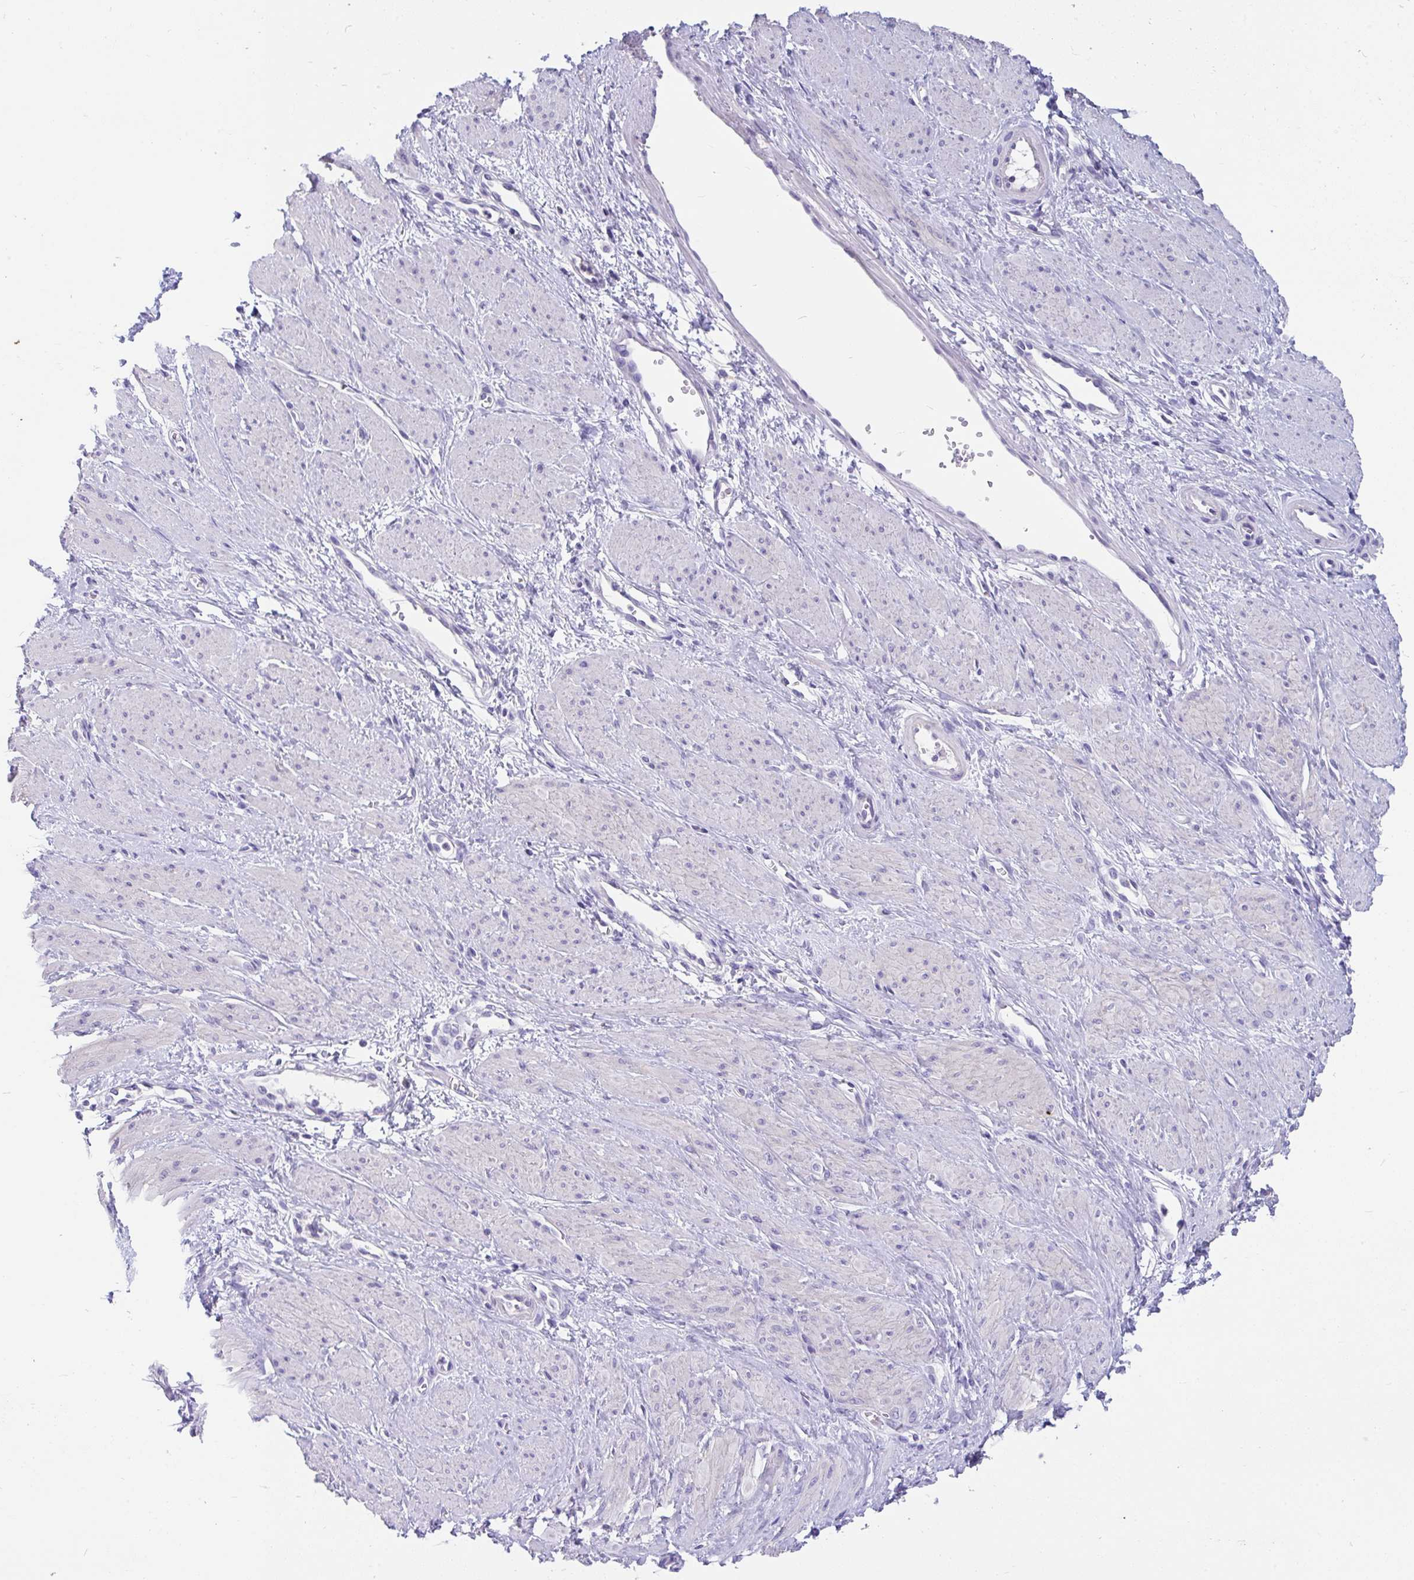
{"staining": {"intensity": "negative", "quantity": "none", "location": "none"}, "tissue": "smooth muscle", "cell_type": "Smooth muscle cells", "image_type": "normal", "snomed": [{"axis": "morphology", "description": "Normal tissue, NOS"}, {"axis": "topography", "description": "Smooth muscle"}, {"axis": "topography", "description": "Uterus"}], "caption": "DAB (3,3'-diaminobenzidine) immunohistochemical staining of benign smooth muscle reveals no significant expression in smooth muscle cells. (DAB immunohistochemistry visualized using brightfield microscopy, high magnification).", "gene": "INTS5", "patient": {"sex": "female", "age": 39}}